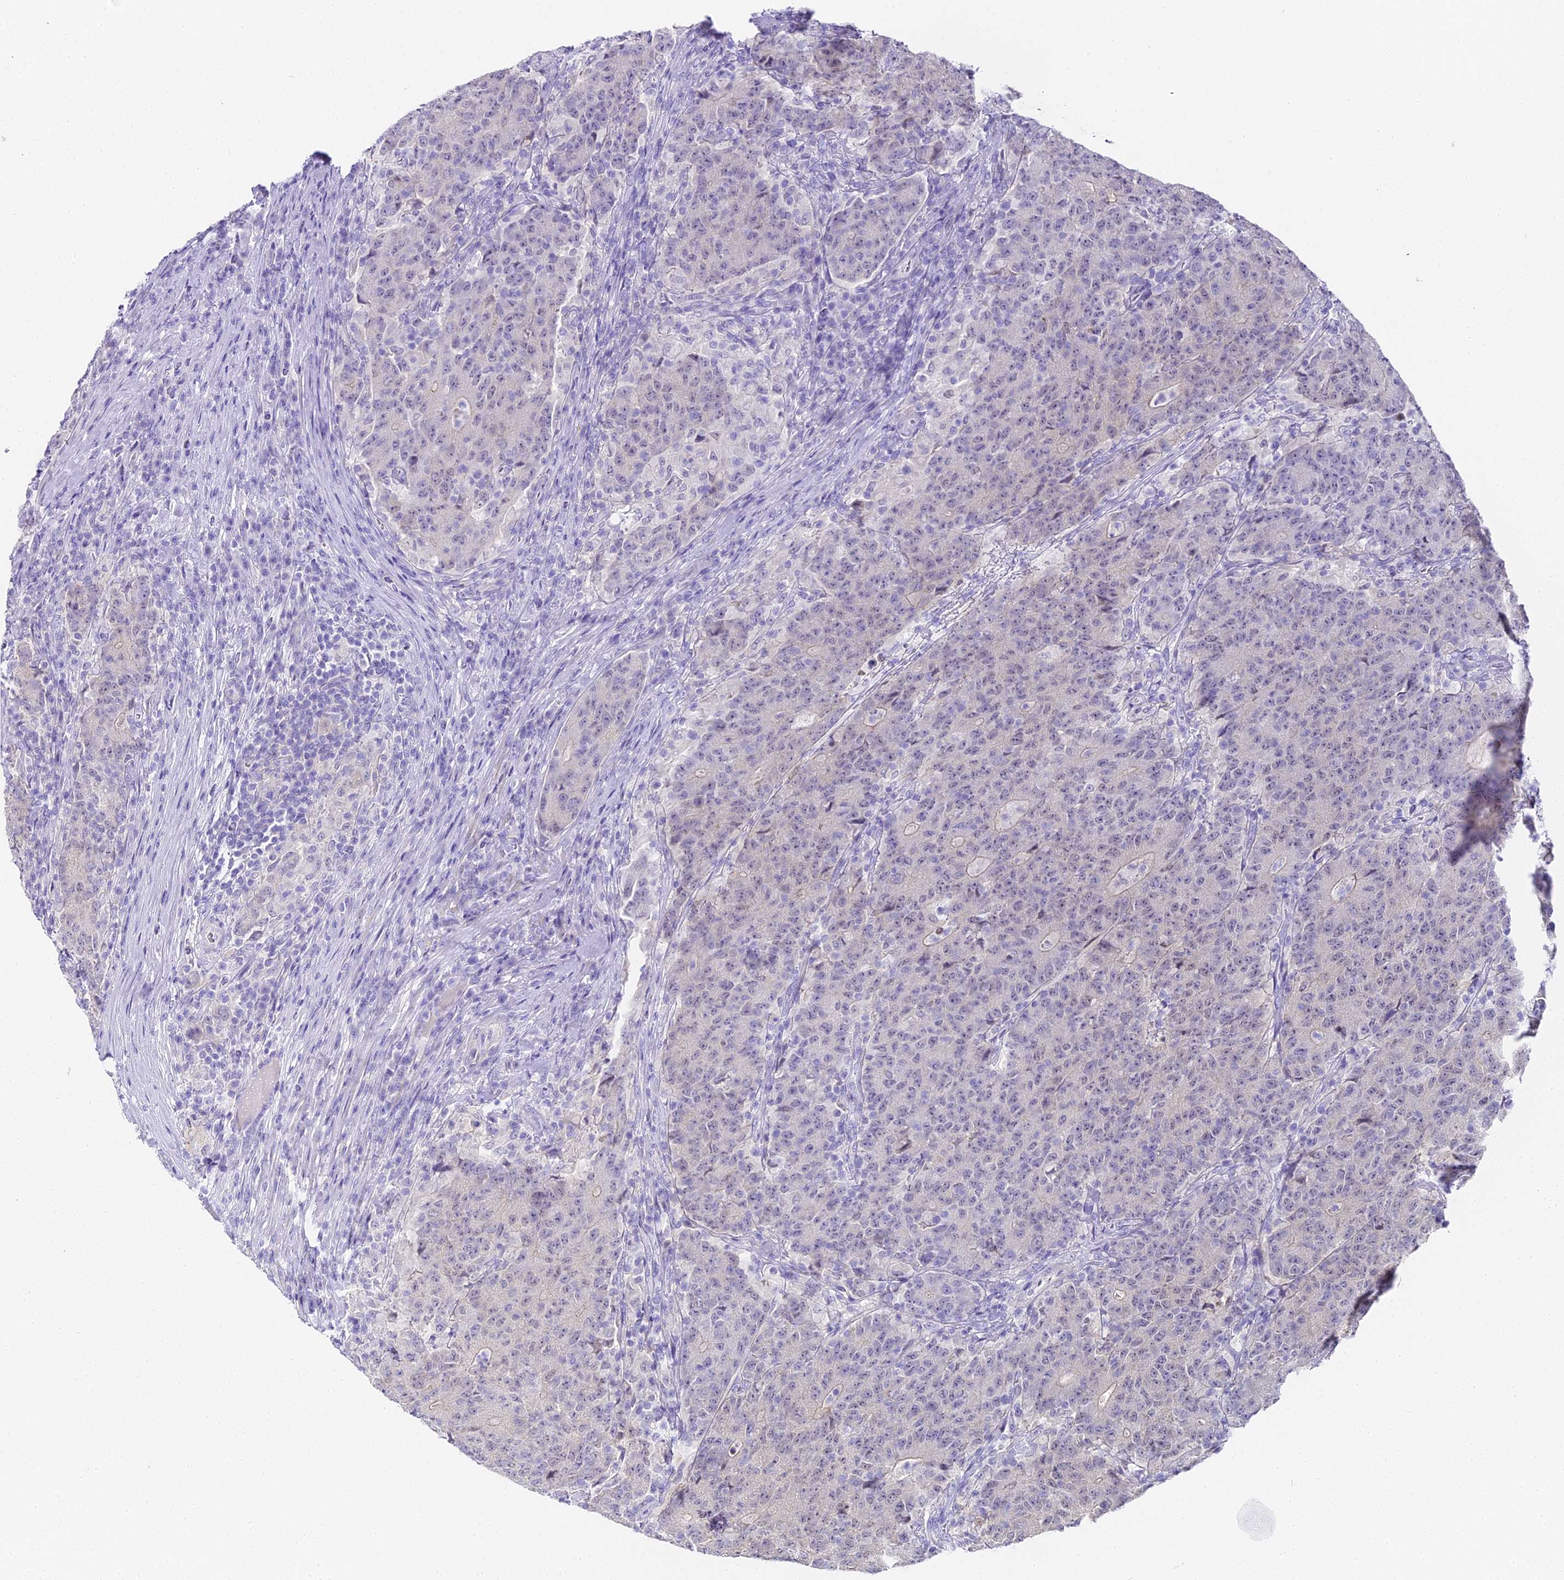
{"staining": {"intensity": "negative", "quantity": "none", "location": "none"}, "tissue": "colorectal cancer", "cell_type": "Tumor cells", "image_type": "cancer", "snomed": [{"axis": "morphology", "description": "Adenocarcinoma, NOS"}, {"axis": "topography", "description": "Colon"}], "caption": "IHC image of neoplastic tissue: human adenocarcinoma (colorectal) stained with DAB (3,3'-diaminobenzidine) reveals no significant protein staining in tumor cells.", "gene": "ABHD14A-ACY1", "patient": {"sex": "female", "age": 75}}